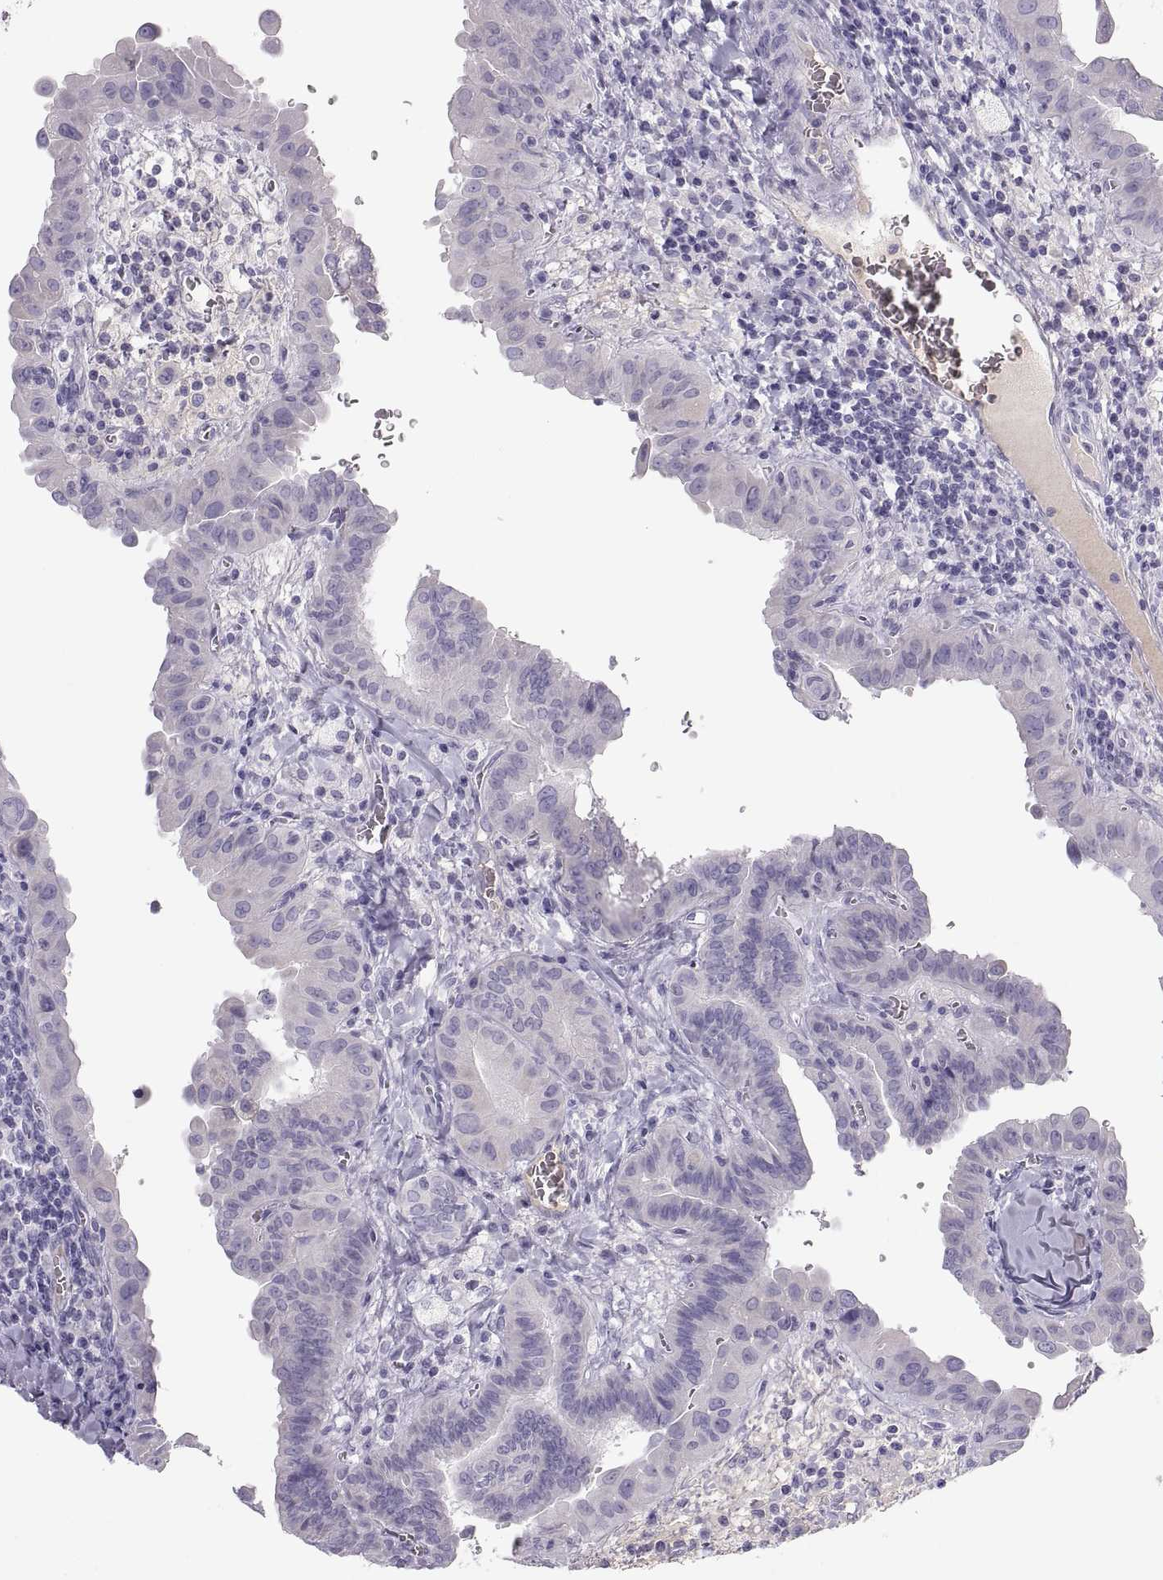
{"staining": {"intensity": "negative", "quantity": "none", "location": "none"}, "tissue": "thyroid cancer", "cell_type": "Tumor cells", "image_type": "cancer", "snomed": [{"axis": "morphology", "description": "Papillary adenocarcinoma, NOS"}, {"axis": "topography", "description": "Thyroid gland"}], "caption": "The image exhibits no staining of tumor cells in papillary adenocarcinoma (thyroid). (Immunohistochemistry (ihc), brightfield microscopy, high magnification).", "gene": "MAGEB2", "patient": {"sex": "female", "age": 37}}